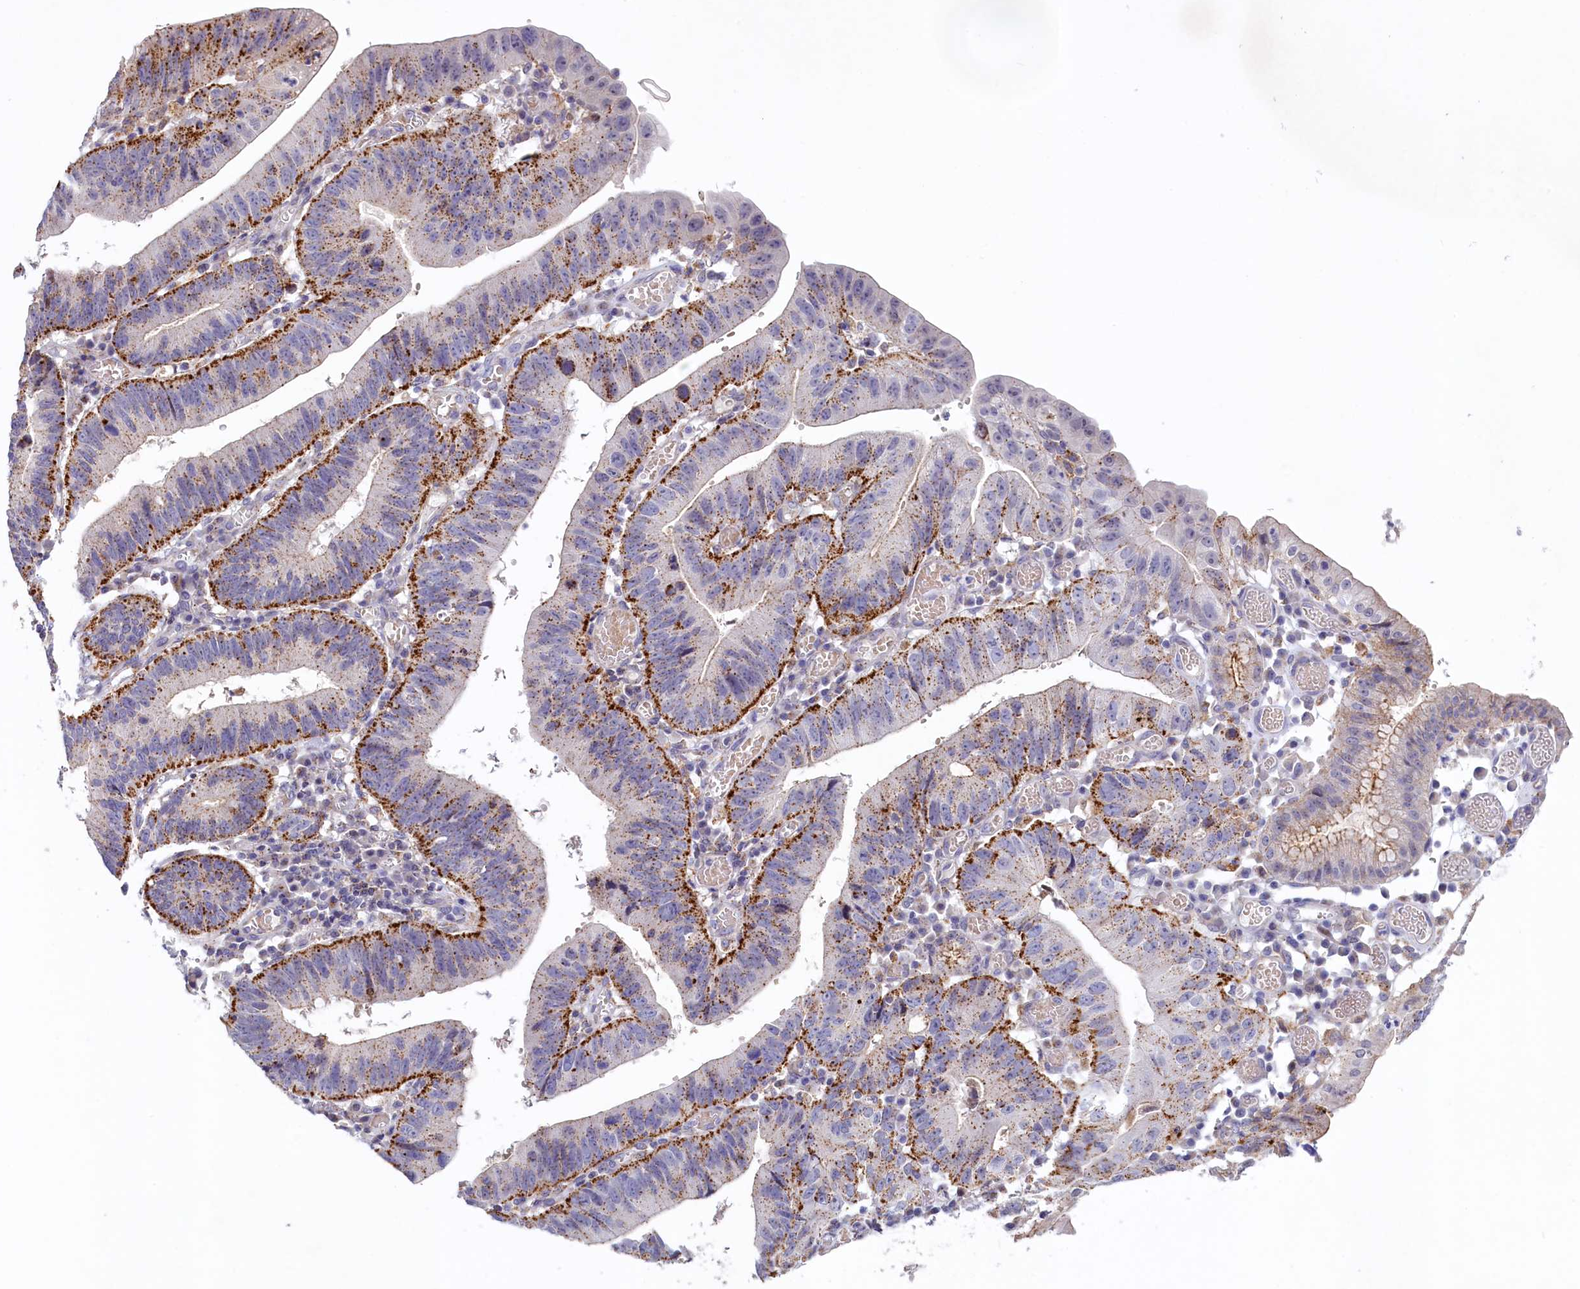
{"staining": {"intensity": "strong", "quantity": "25%-75%", "location": "cytoplasmic/membranous"}, "tissue": "stomach cancer", "cell_type": "Tumor cells", "image_type": "cancer", "snomed": [{"axis": "morphology", "description": "Adenocarcinoma, NOS"}, {"axis": "topography", "description": "Stomach"}], "caption": "High-power microscopy captured an immunohistochemistry micrograph of stomach cancer, revealing strong cytoplasmic/membranous expression in about 25%-75% of tumor cells.", "gene": "HYKK", "patient": {"sex": "male", "age": 59}}